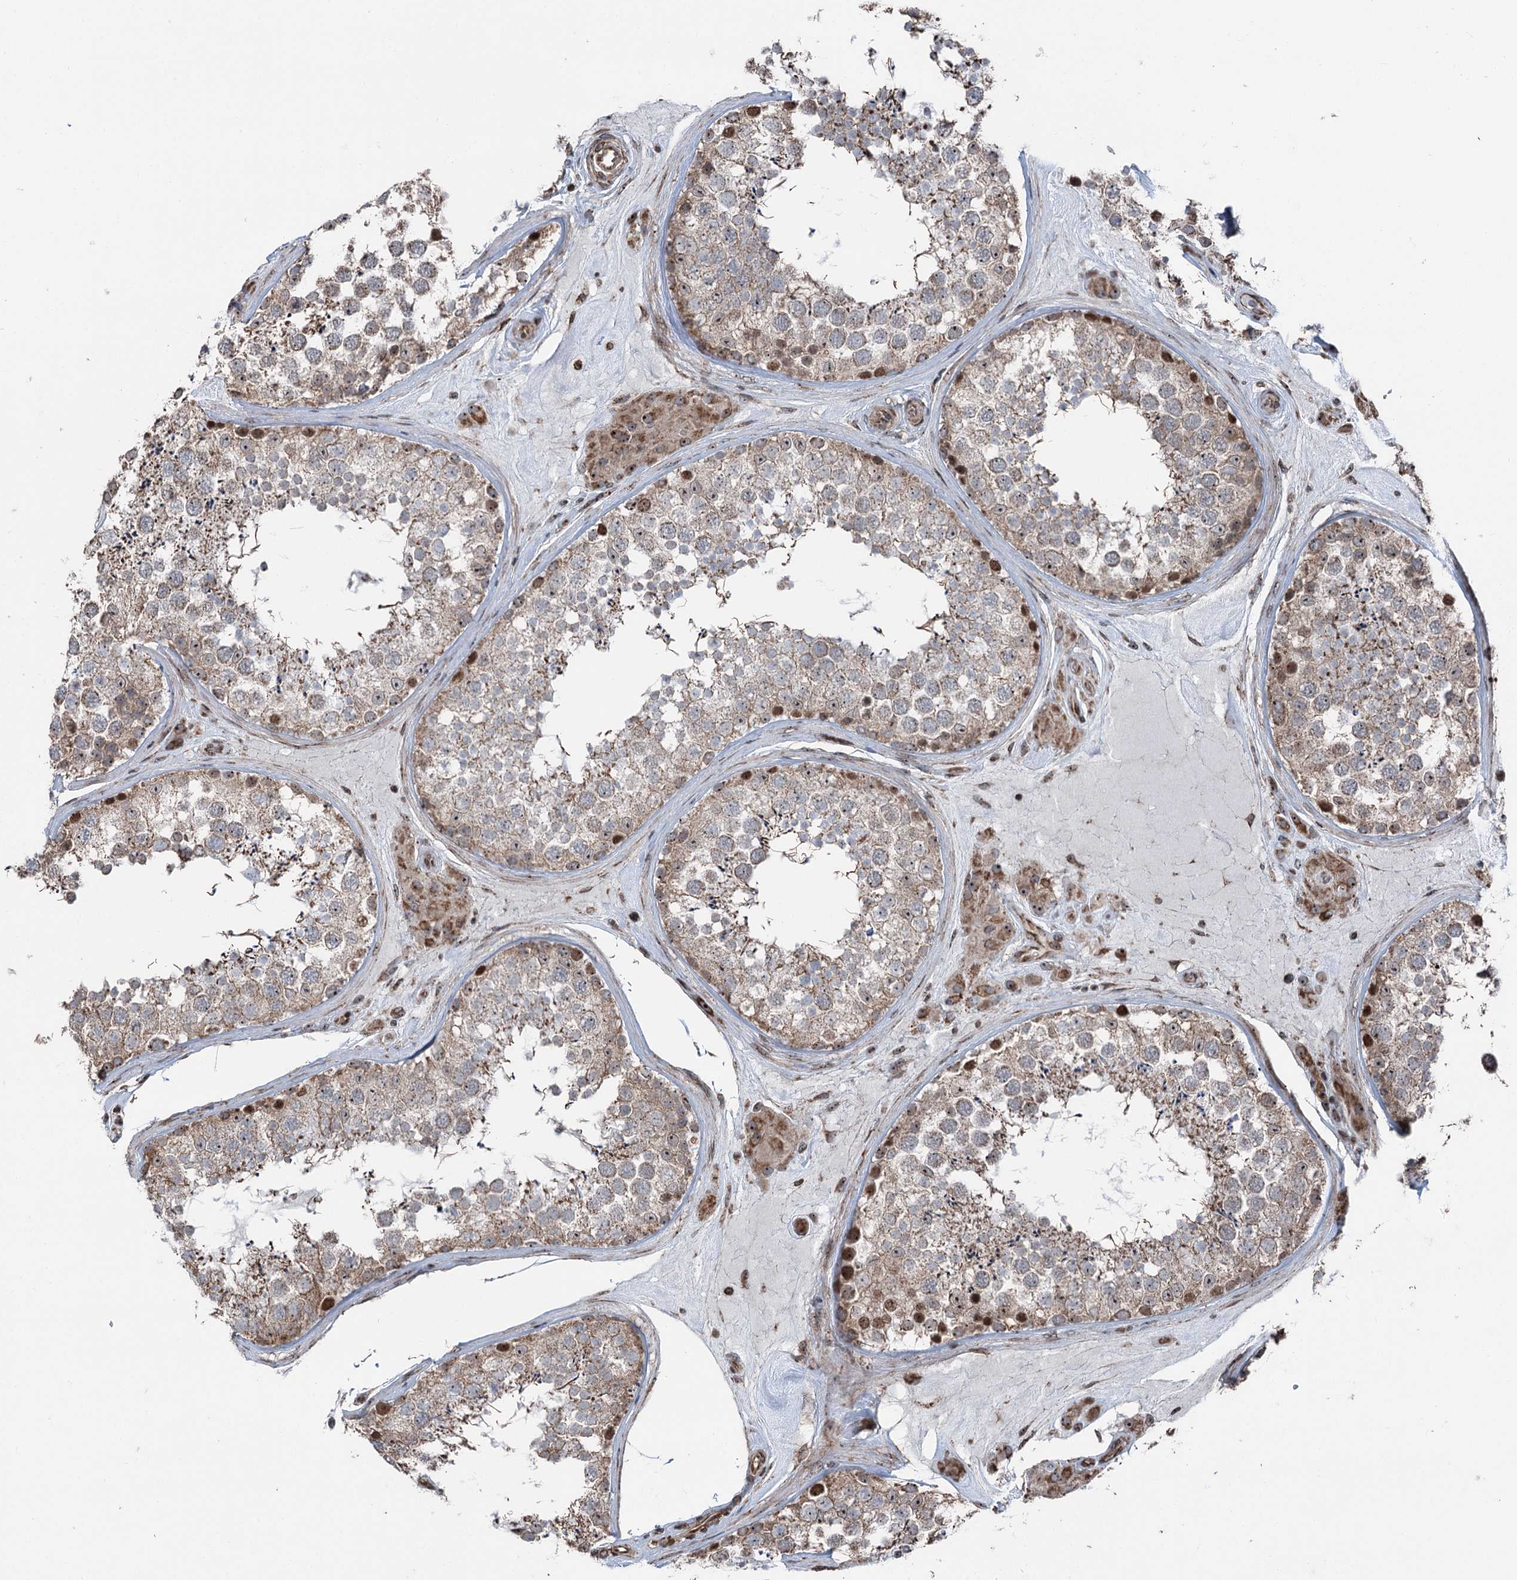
{"staining": {"intensity": "moderate", "quantity": "25%-75%", "location": "cytoplasmic/membranous,nuclear"}, "tissue": "testis", "cell_type": "Cells in seminiferous ducts", "image_type": "normal", "snomed": [{"axis": "morphology", "description": "Normal tissue, NOS"}, {"axis": "topography", "description": "Testis"}], "caption": "Immunohistochemical staining of normal testis demonstrates 25%-75% levels of moderate cytoplasmic/membranous,nuclear protein positivity in about 25%-75% of cells in seminiferous ducts. The protein is stained brown, and the nuclei are stained in blue (DAB IHC with brightfield microscopy, high magnification).", "gene": "STEEP1", "patient": {"sex": "male", "age": 46}}